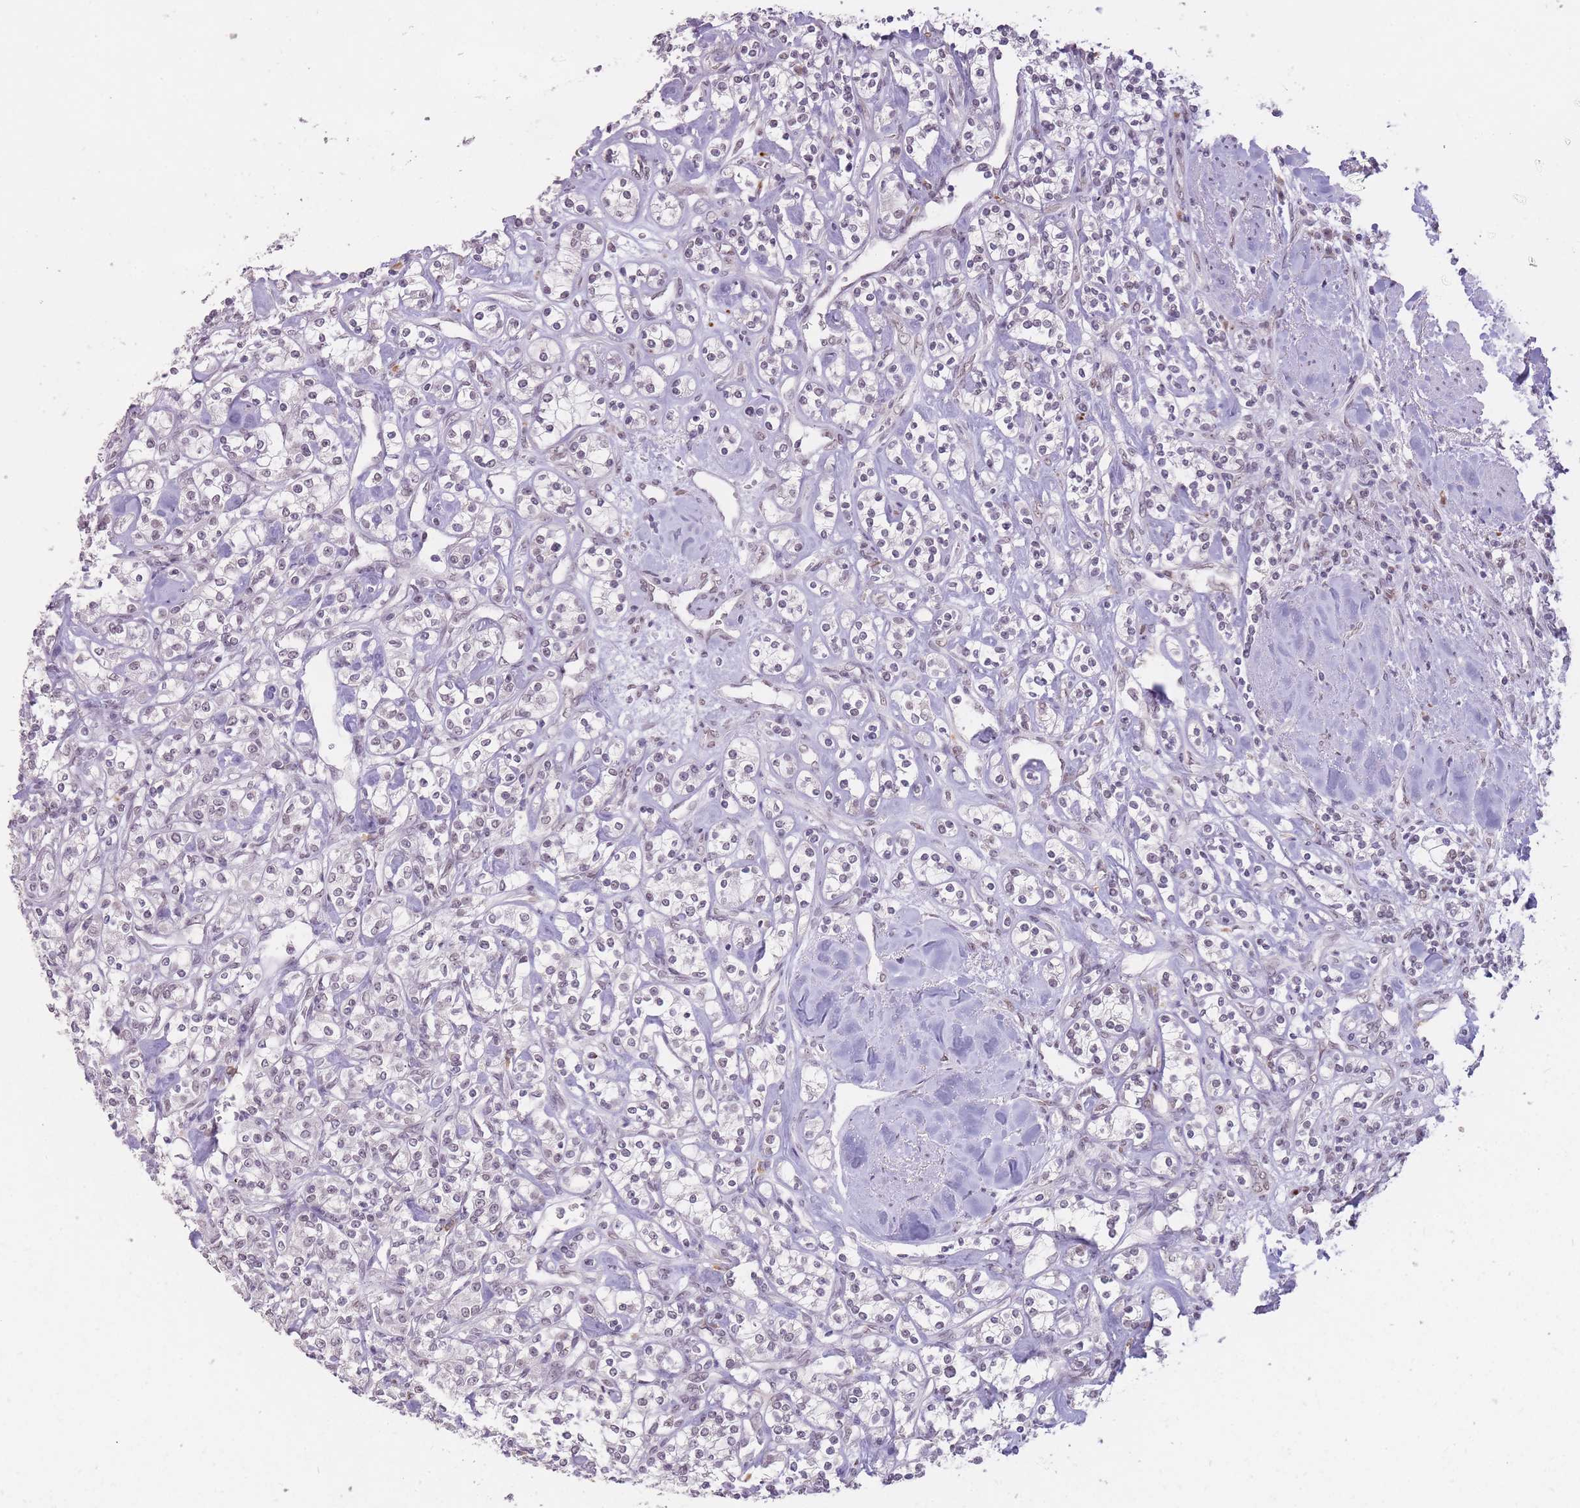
{"staining": {"intensity": "negative", "quantity": "none", "location": "none"}, "tissue": "renal cancer", "cell_type": "Tumor cells", "image_type": "cancer", "snomed": [{"axis": "morphology", "description": "Adenocarcinoma, NOS"}, {"axis": "topography", "description": "Kidney"}], "caption": "An image of renal adenocarcinoma stained for a protein exhibits no brown staining in tumor cells.", "gene": "HNRNPUL1", "patient": {"sex": "male", "age": 77}}